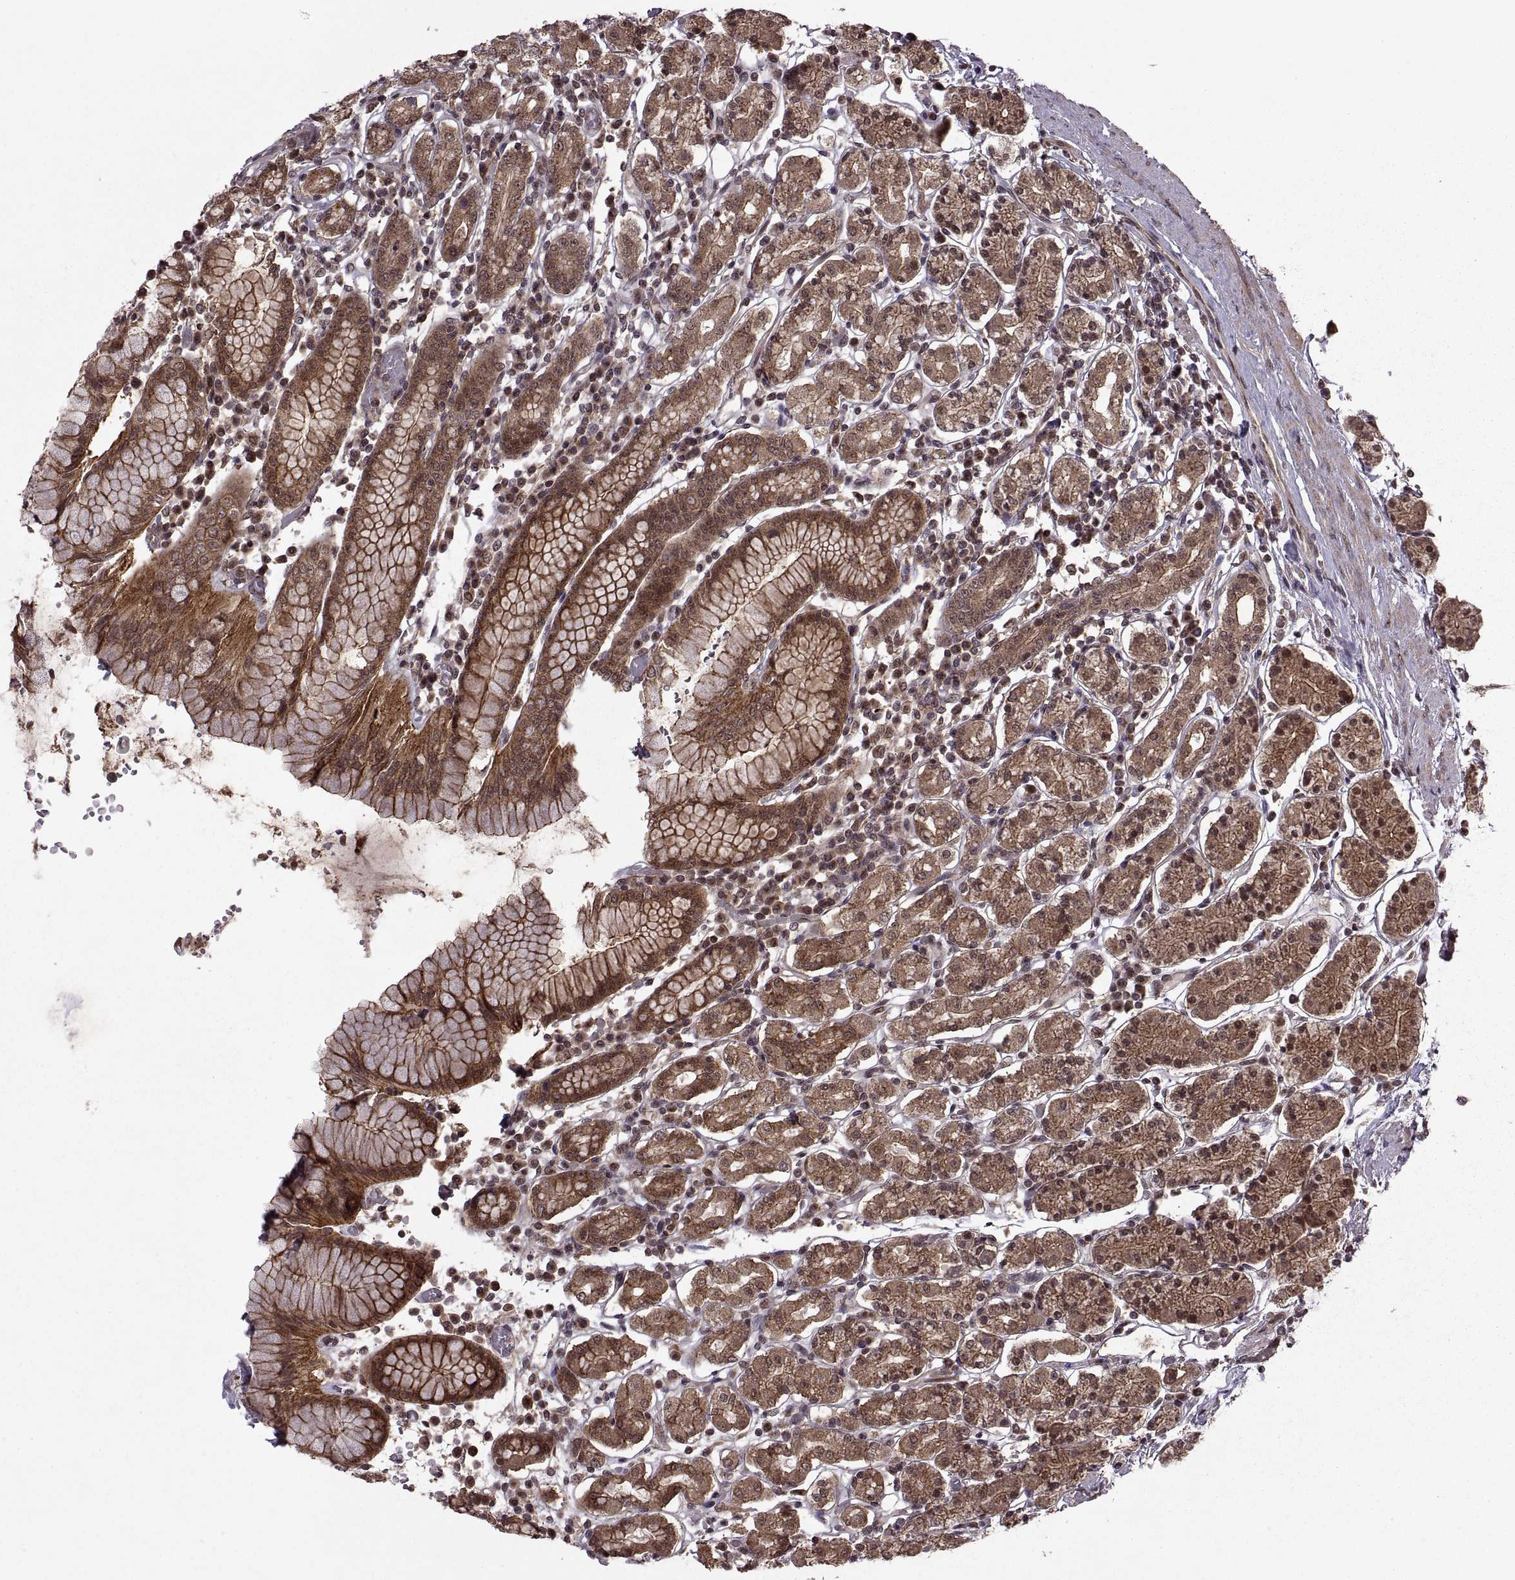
{"staining": {"intensity": "strong", "quantity": ">75%", "location": "cytoplasmic/membranous"}, "tissue": "stomach", "cell_type": "Glandular cells", "image_type": "normal", "snomed": [{"axis": "morphology", "description": "Normal tissue, NOS"}, {"axis": "topography", "description": "Stomach, upper"}, {"axis": "topography", "description": "Stomach"}], "caption": "A high amount of strong cytoplasmic/membranous staining is present in approximately >75% of glandular cells in benign stomach.", "gene": "PTOV1", "patient": {"sex": "male", "age": 62}}